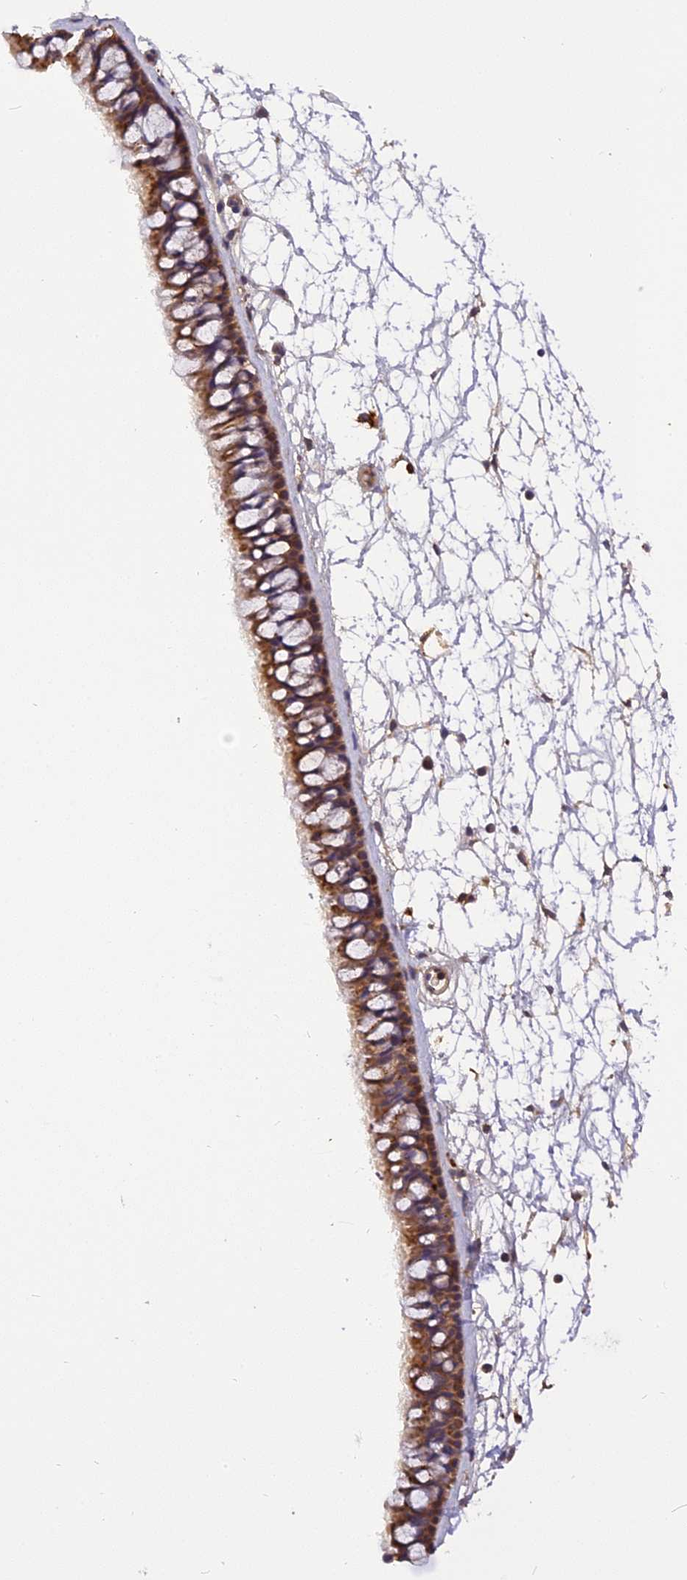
{"staining": {"intensity": "moderate", "quantity": ">75%", "location": "cytoplasmic/membranous"}, "tissue": "nasopharynx", "cell_type": "Respiratory epithelial cells", "image_type": "normal", "snomed": [{"axis": "morphology", "description": "Normal tissue, NOS"}, {"axis": "topography", "description": "Nasopharynx"}], "caption": "Approximately >75% of respiratory epithelial cells in benign nasopharynx reveal moderate cytoplasmic/membranous protein expression as visualized by brown immunohistochemical staining.", "gene": "FNIP2", "patient": {"sex": "male", "age": 64}}